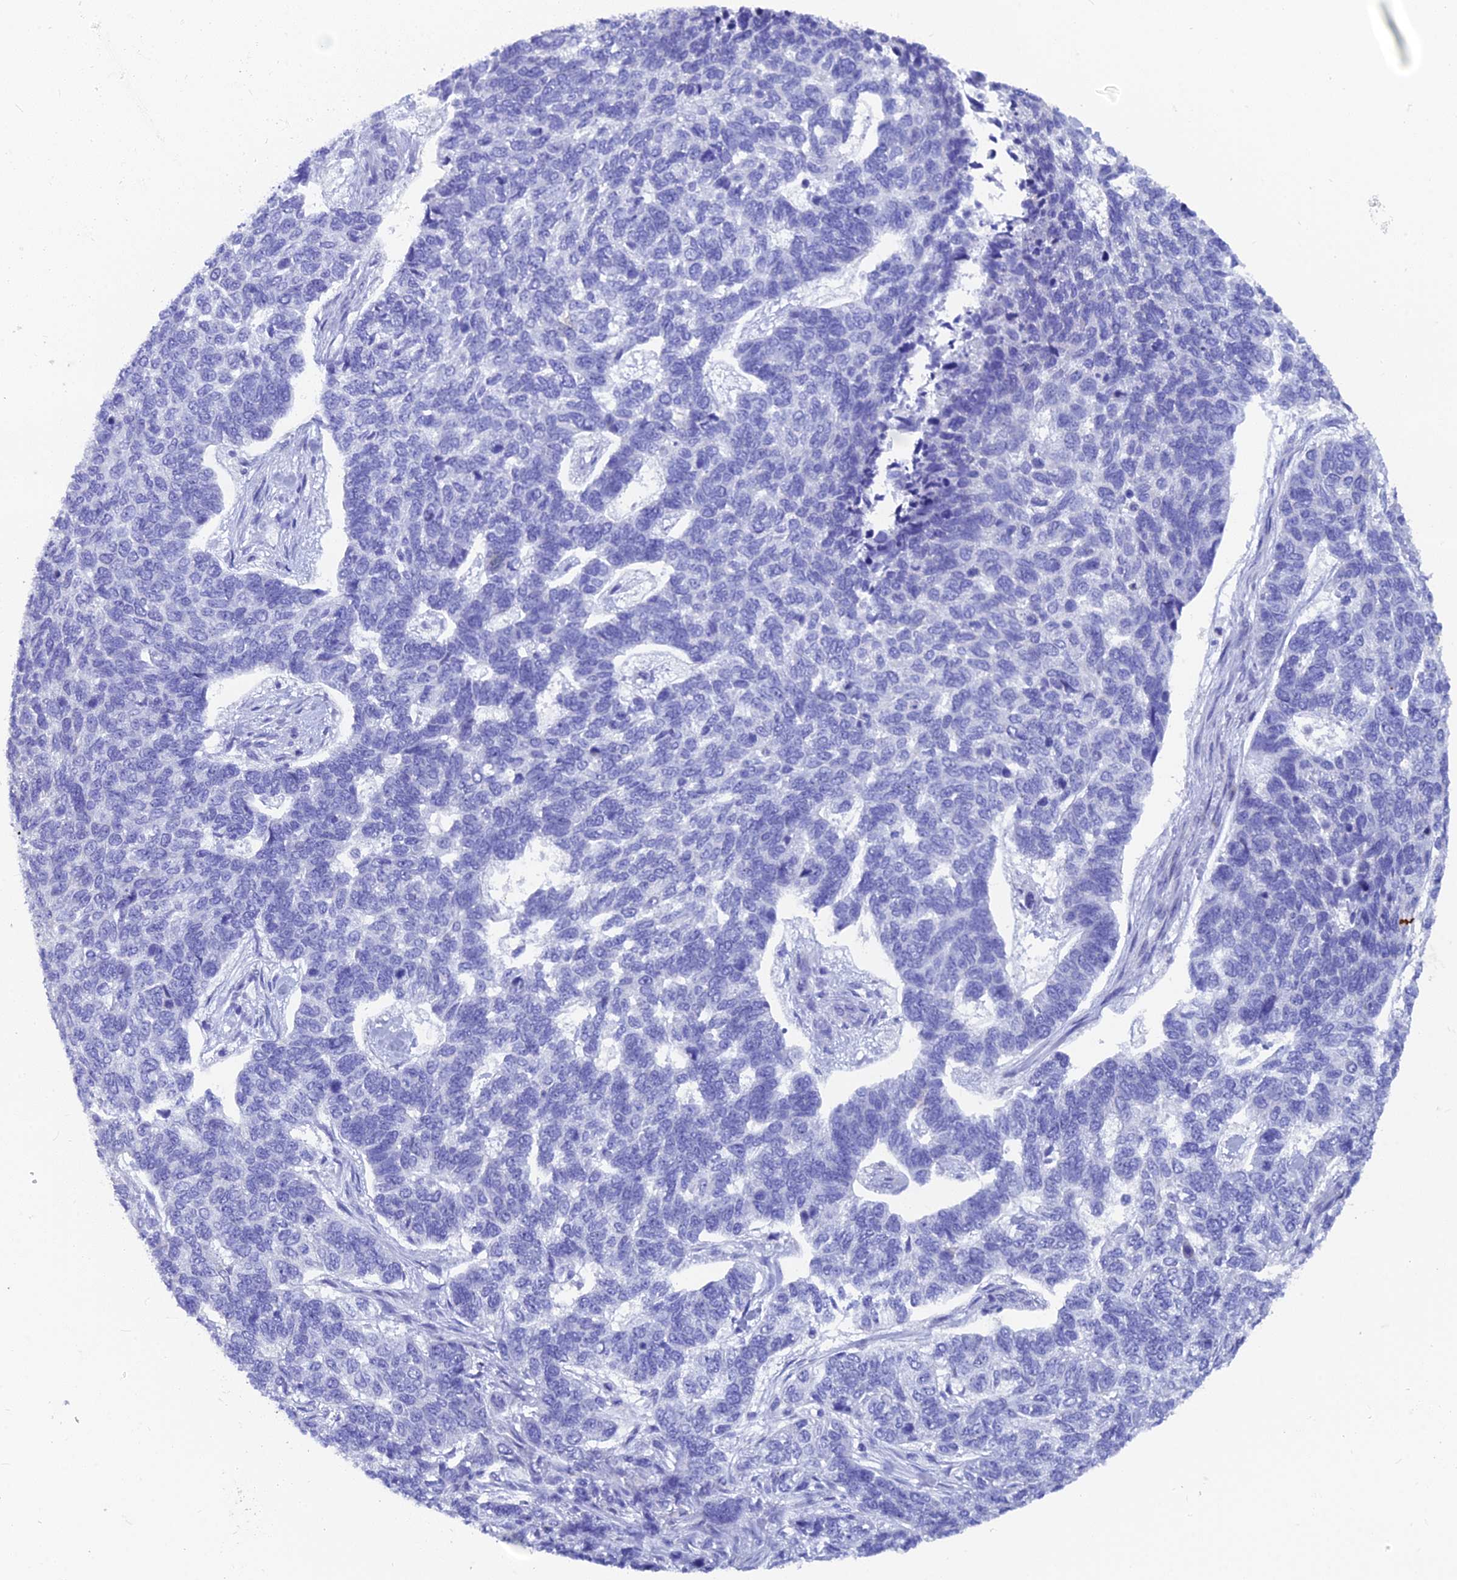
{"staining": {"intensity": "negative", "quantity": "none", "location": "none"}, "tissue": "skin cancer", "cell_type": "Tumor cells", "image_type": "cancer", "snomed": [{"axis": "morphology", "description": "Basal cell carcinoma"}, {"axis": "topography", "description": "Skin"}], "caption": "The micrograph reveals no significant positivity in tumor cells of skin cancer (basal cell carcinoma).", "gene": "AK4", "patient": {"sex": "female", "age": 65}}